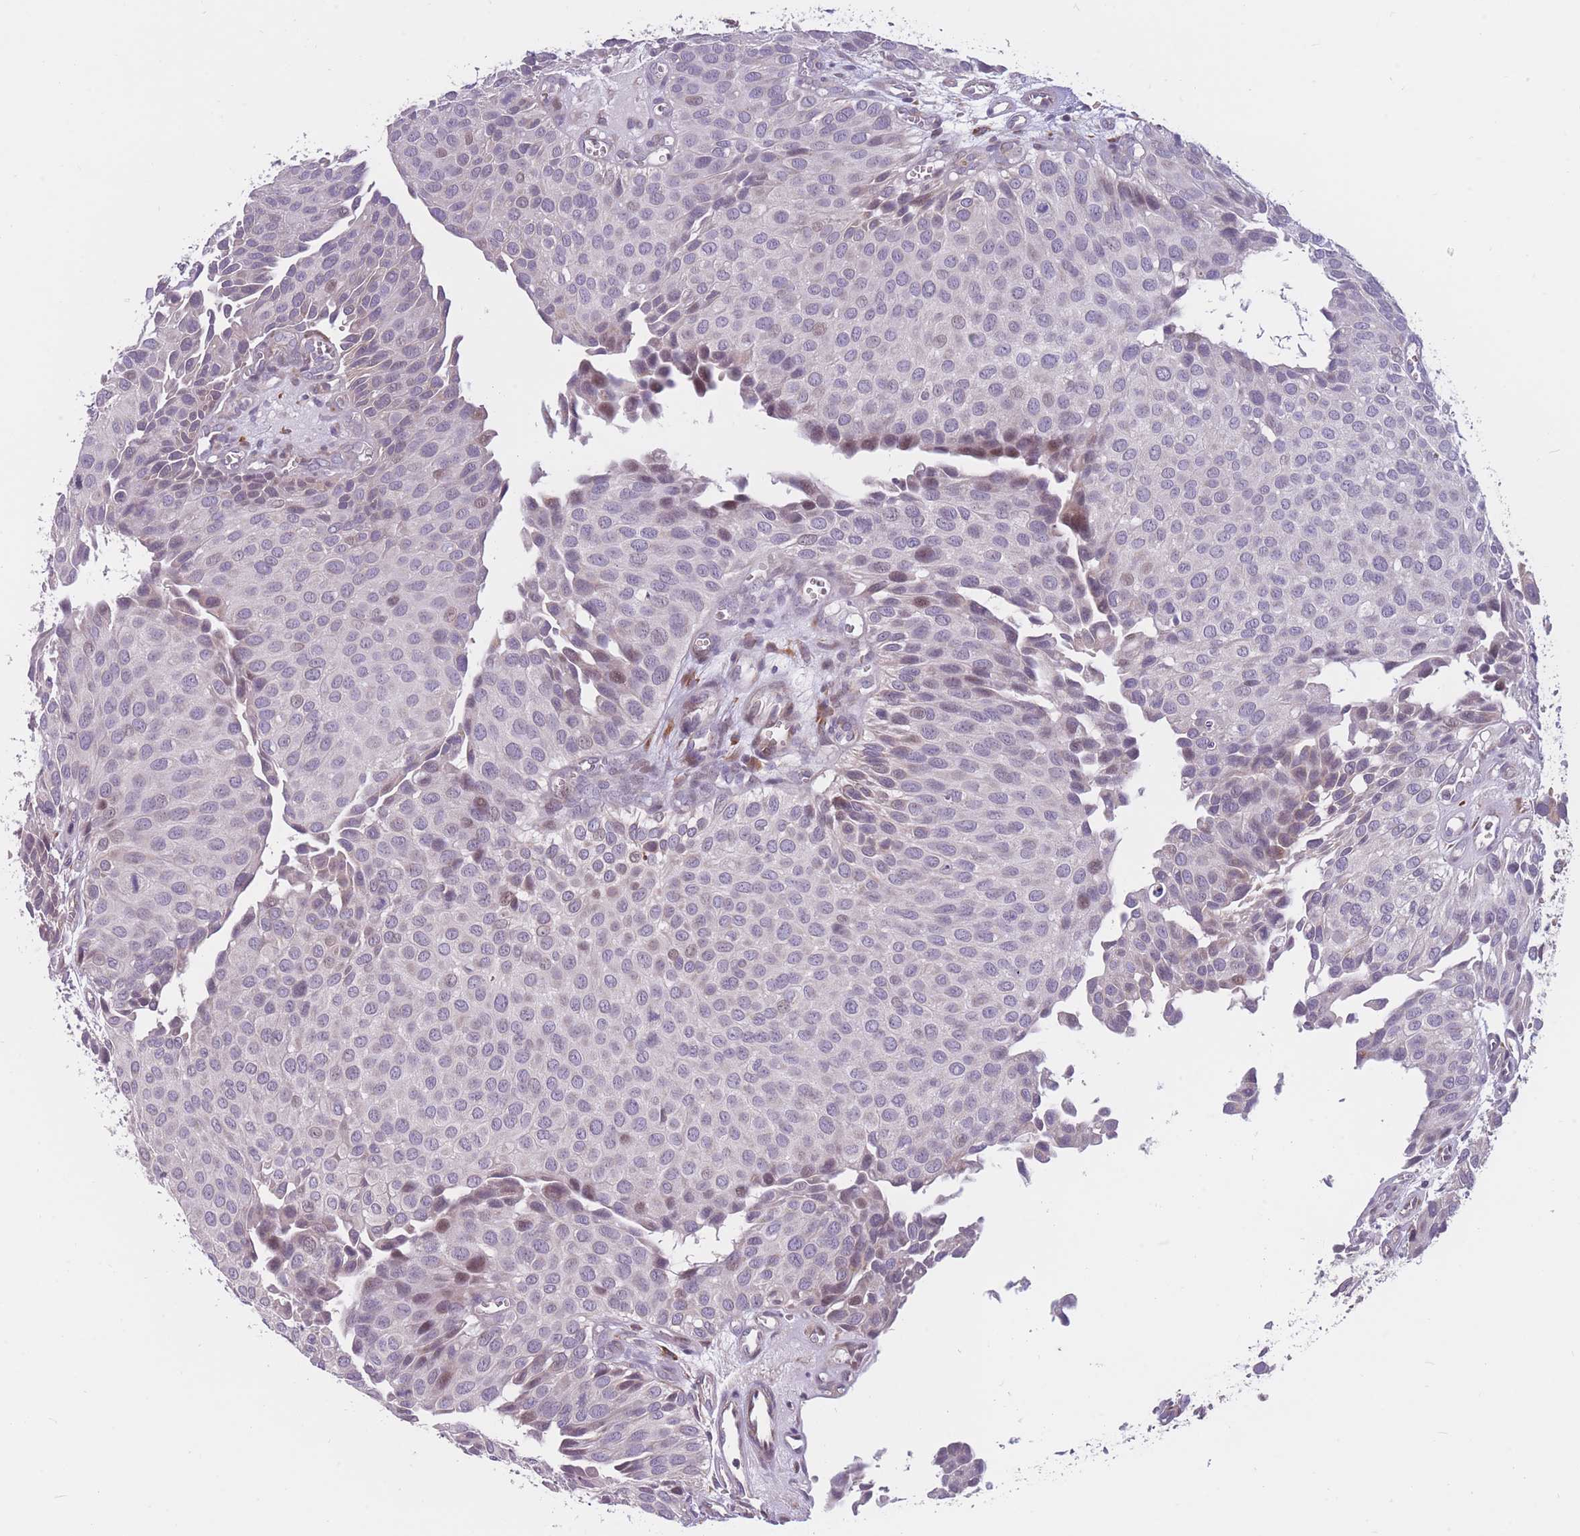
{"staining": {"intensity": "negative", "quantity": "none", "location": "none"}, "tissue": "urothelial cancer", "cell_type": "Tumor cells", "image_type": "cancer", "snomed": [{"axis": "morphology", "description": "Urothelial carcinoma, Low grade"}, {"axis": "topography", "description": "Urinary bladder"}], "caption": "IHC histopathology image of human urothelial cancer stained for a protein (brown), which displays no positivity in tumor cells.", "gene": "CCNQ", "patient": {"sex": "male", "age": 88}}